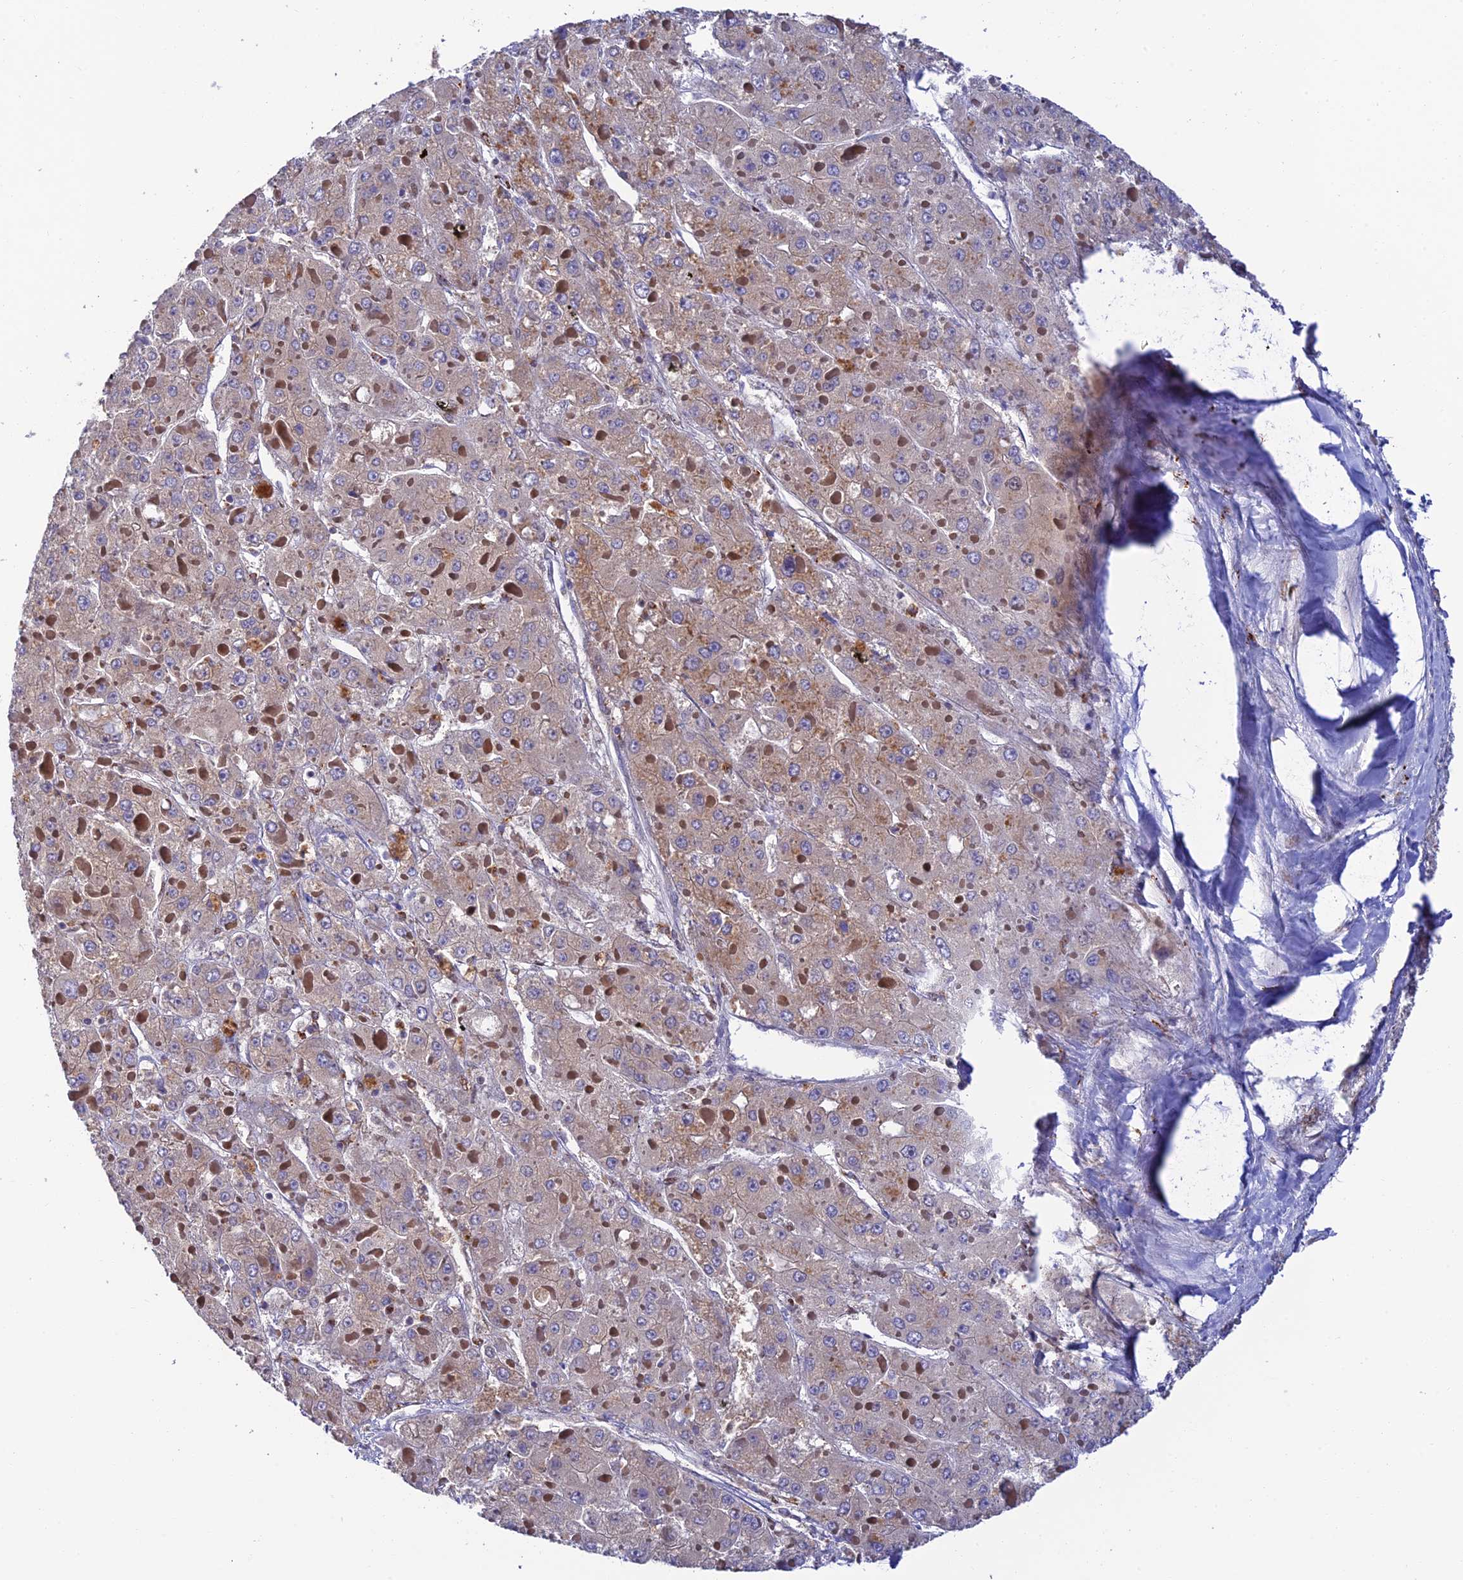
{"staining": {"intensity": "weak", "quantity": "25%-75%", "location": "cytoplasmic/membranous"}, "tissue": "liver cancer", "cell_type": "Tumor cells", "image_type": "cancer", "snomed": [{"axis": "morphology", "description": "Carcinoma, Hepatocellular, NOS"}, {"axis": "topography", "description": "Liver"}], "caption": "High-power microscopy captured an immunohistochemistry image of liver cancer, revealing weak cytoplasmic/membranous positivity in approximately 25%-75% of tumor cells.", "gene": "HIC1", "patient": {"sex": "female", "age": 73}}